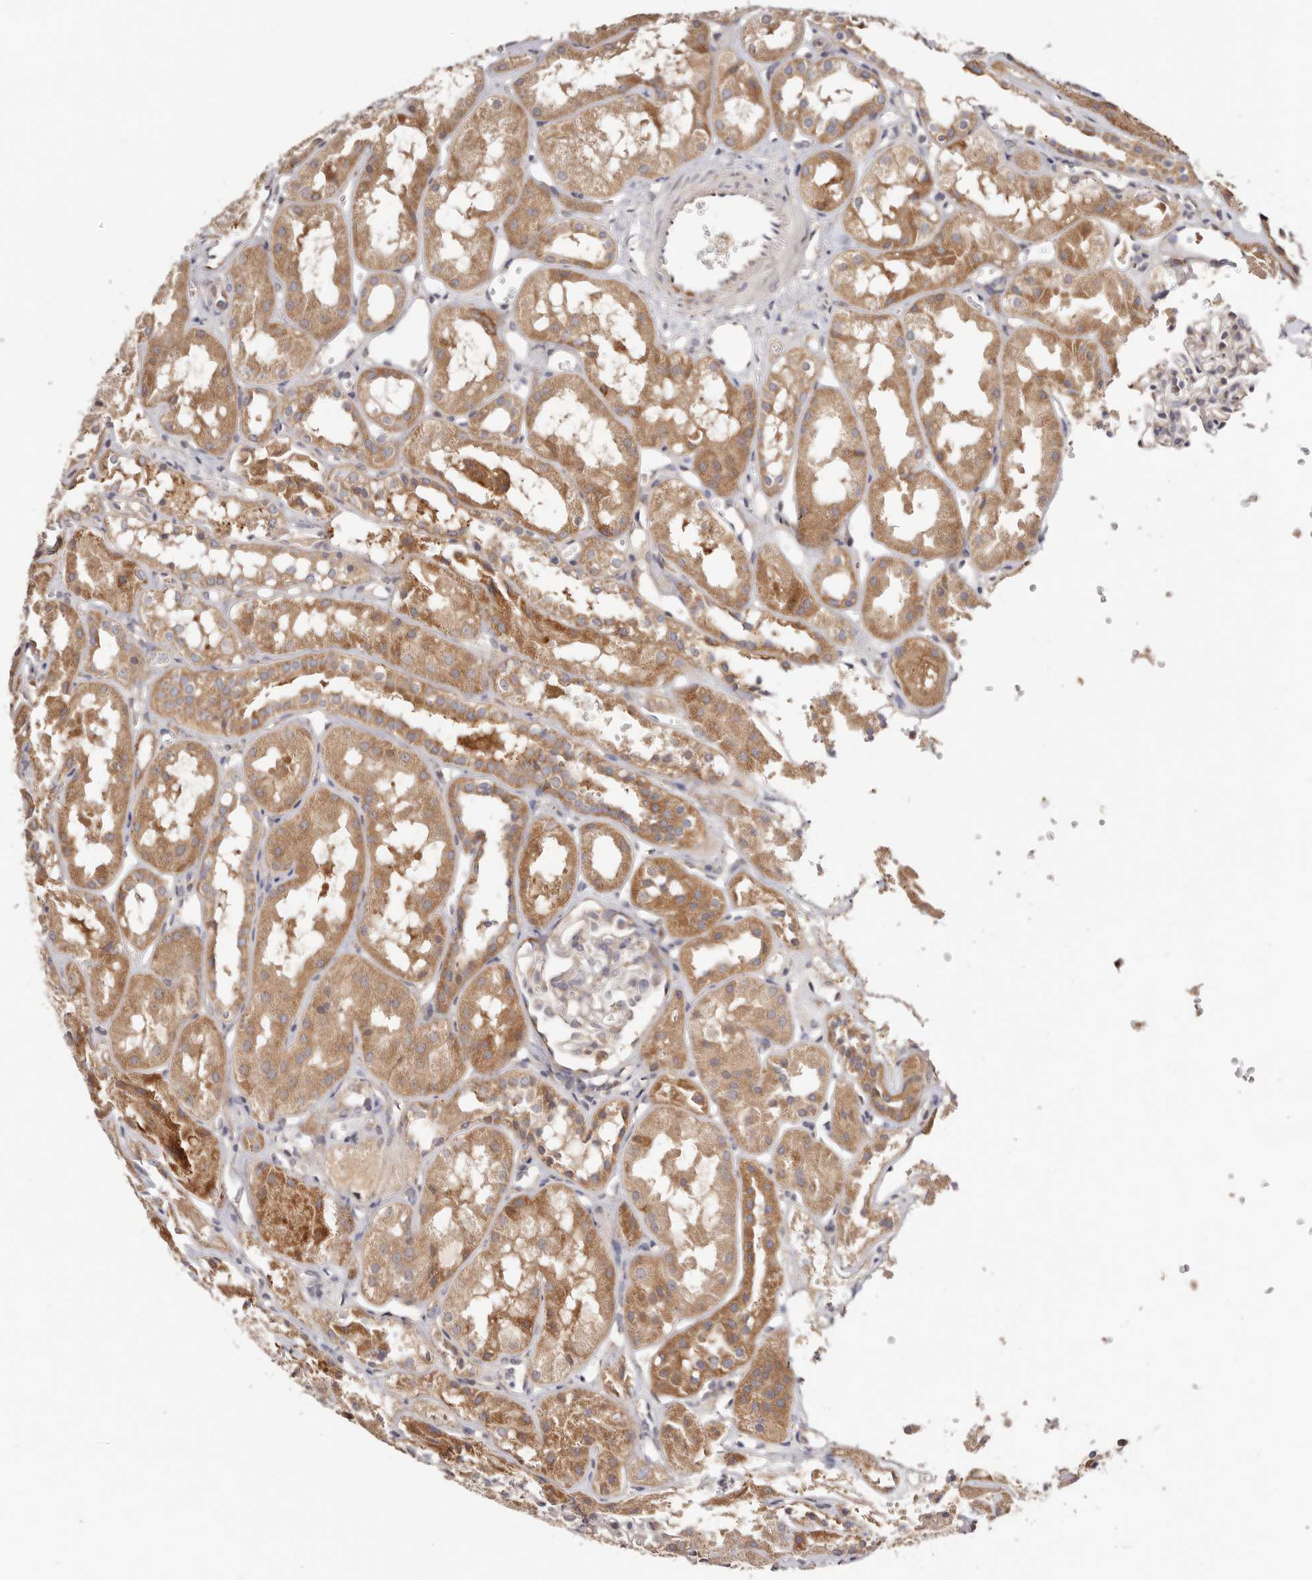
{"staining": {"intensity": "negative", "quantity": "none", "location": "none"}, "tissue": "kidney", "cell_type": "Cells in glomeruli", "image_type": "normal", "snomed": [{"axis": "morphology", "description": "Normal tissue, NOS"}, {"axis": "topography", "description": "Kidney"}], "caption": "Human kidney stained for a protein using immunohistochemistry displays no expression in cells in glomeruli.", "gene": "GNA13", "patient": {"sex": "male", "age": 16}}